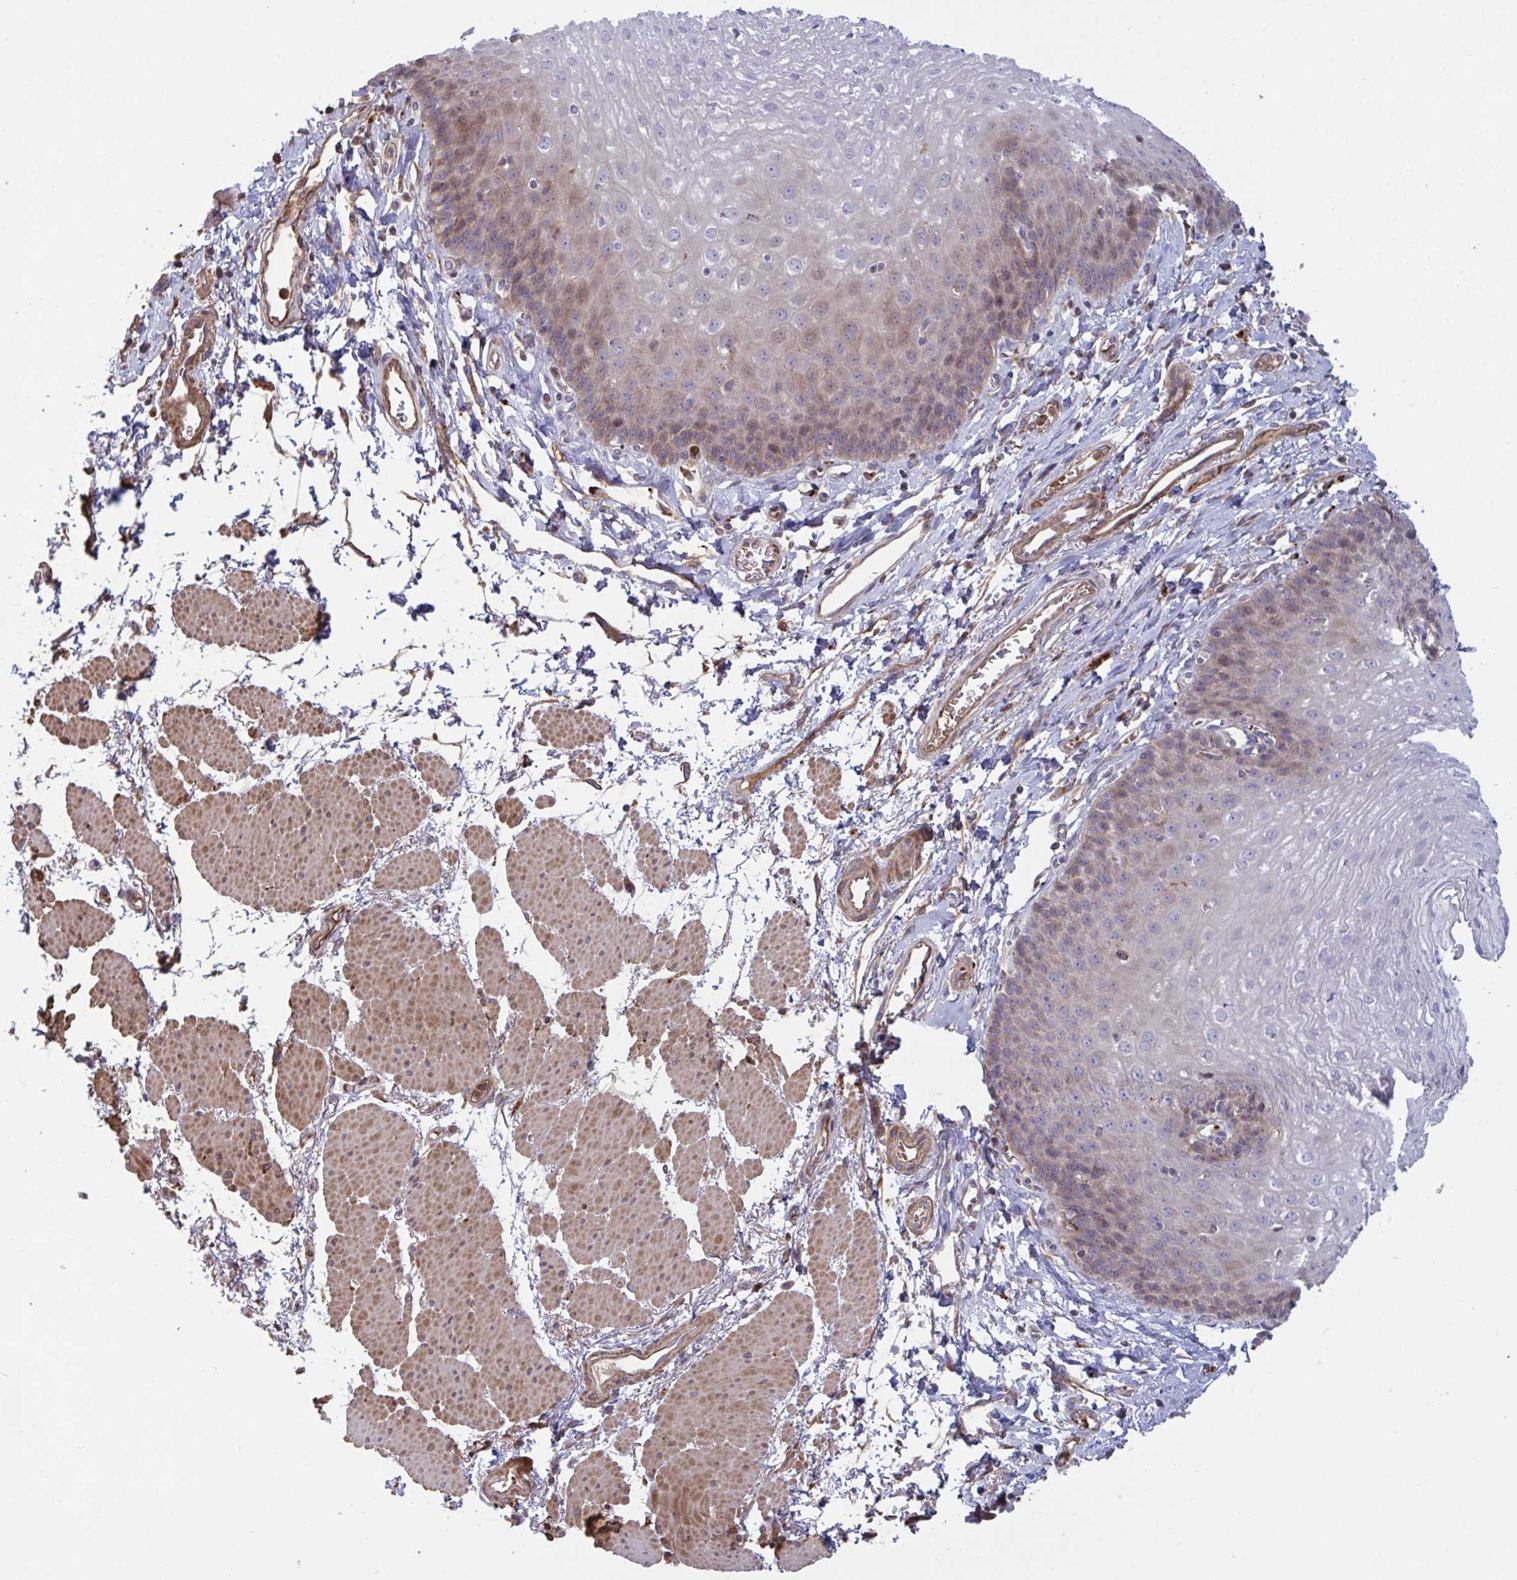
{"staining": {"intensity": "weak", "quantity": "25%-75%", "location": "cytoplasmic/membranous"}, "tissue": "esophagus", "cell_type": "Squamous epithelial cells", "image_type": "normal", "snomed": [{"axis": "morphology", "description": "Normal tissue, NOS"}, {"axis": "topography", "description": "Esophagus"}], "caption": "Squamous epithelial cells show low levels of weak cytoplasmic/membranous positivity in about 25%-75% of cells in unremarkable esophagus.", "gene": "IL1R1", "patient": {"sex": "female", "age": 81}}